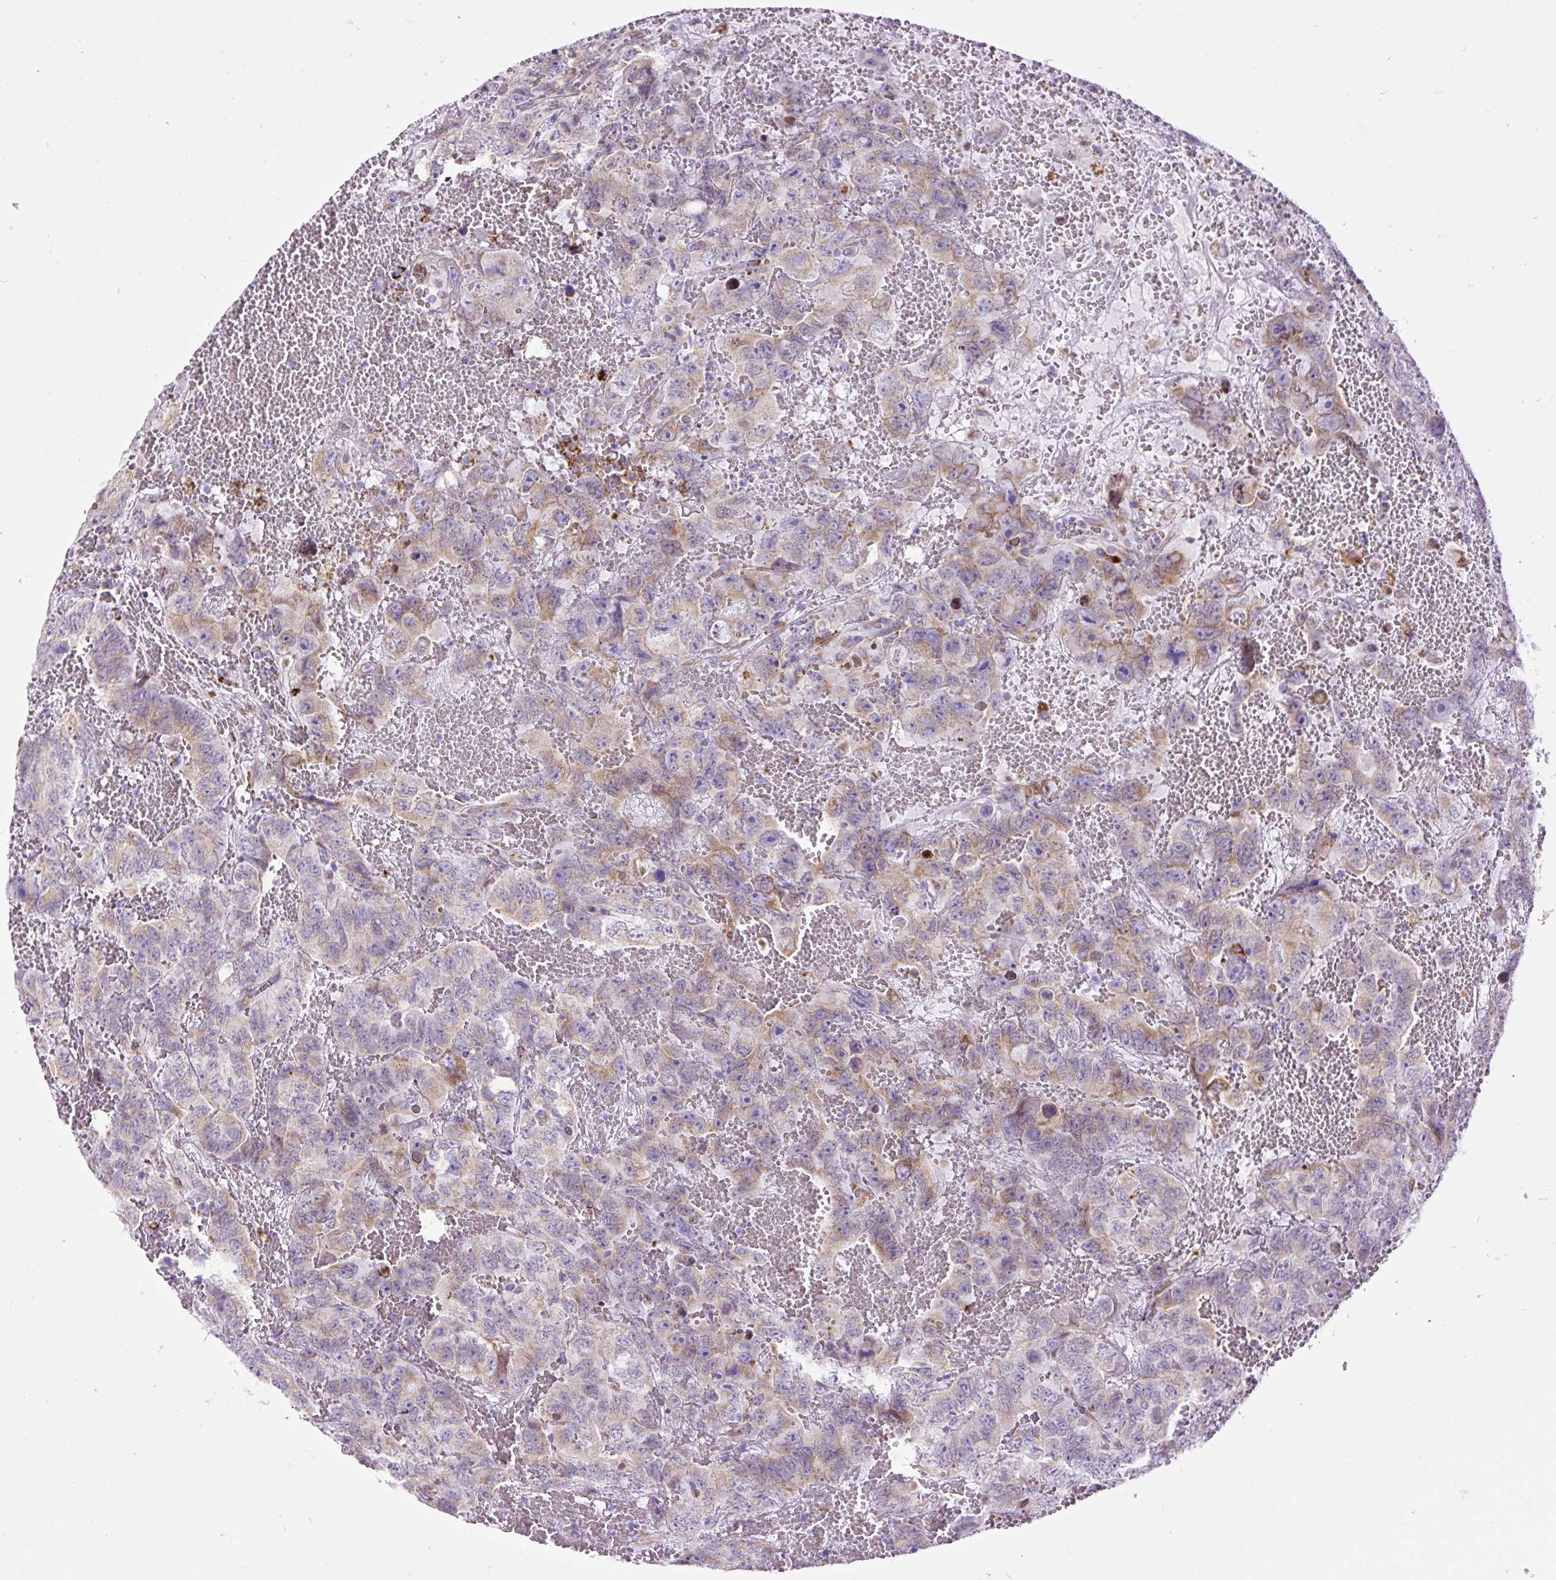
{"staining": {"intensity": "moderate", "quantity": "25%-75%", "location": "cytoplasmic/membranous"}, "tissue": "testis cancer", "cell_type": "Tumor cells", "image_type": "cancer", "snomed": [{"axis": "morphology", "description": "Carcinoma, Embryonal, NOS"}, {"axis": "topography", "description": "Testis"}], "caption": "An IHC histopathology image of neoplastic tissue is shown. Protein staining in brown highlights moderate cytoplasmic/membranous positivity in testis cancer within tumor cells.", "gene": "DDOST", "patient": {"sex": "male", "age": 45}}